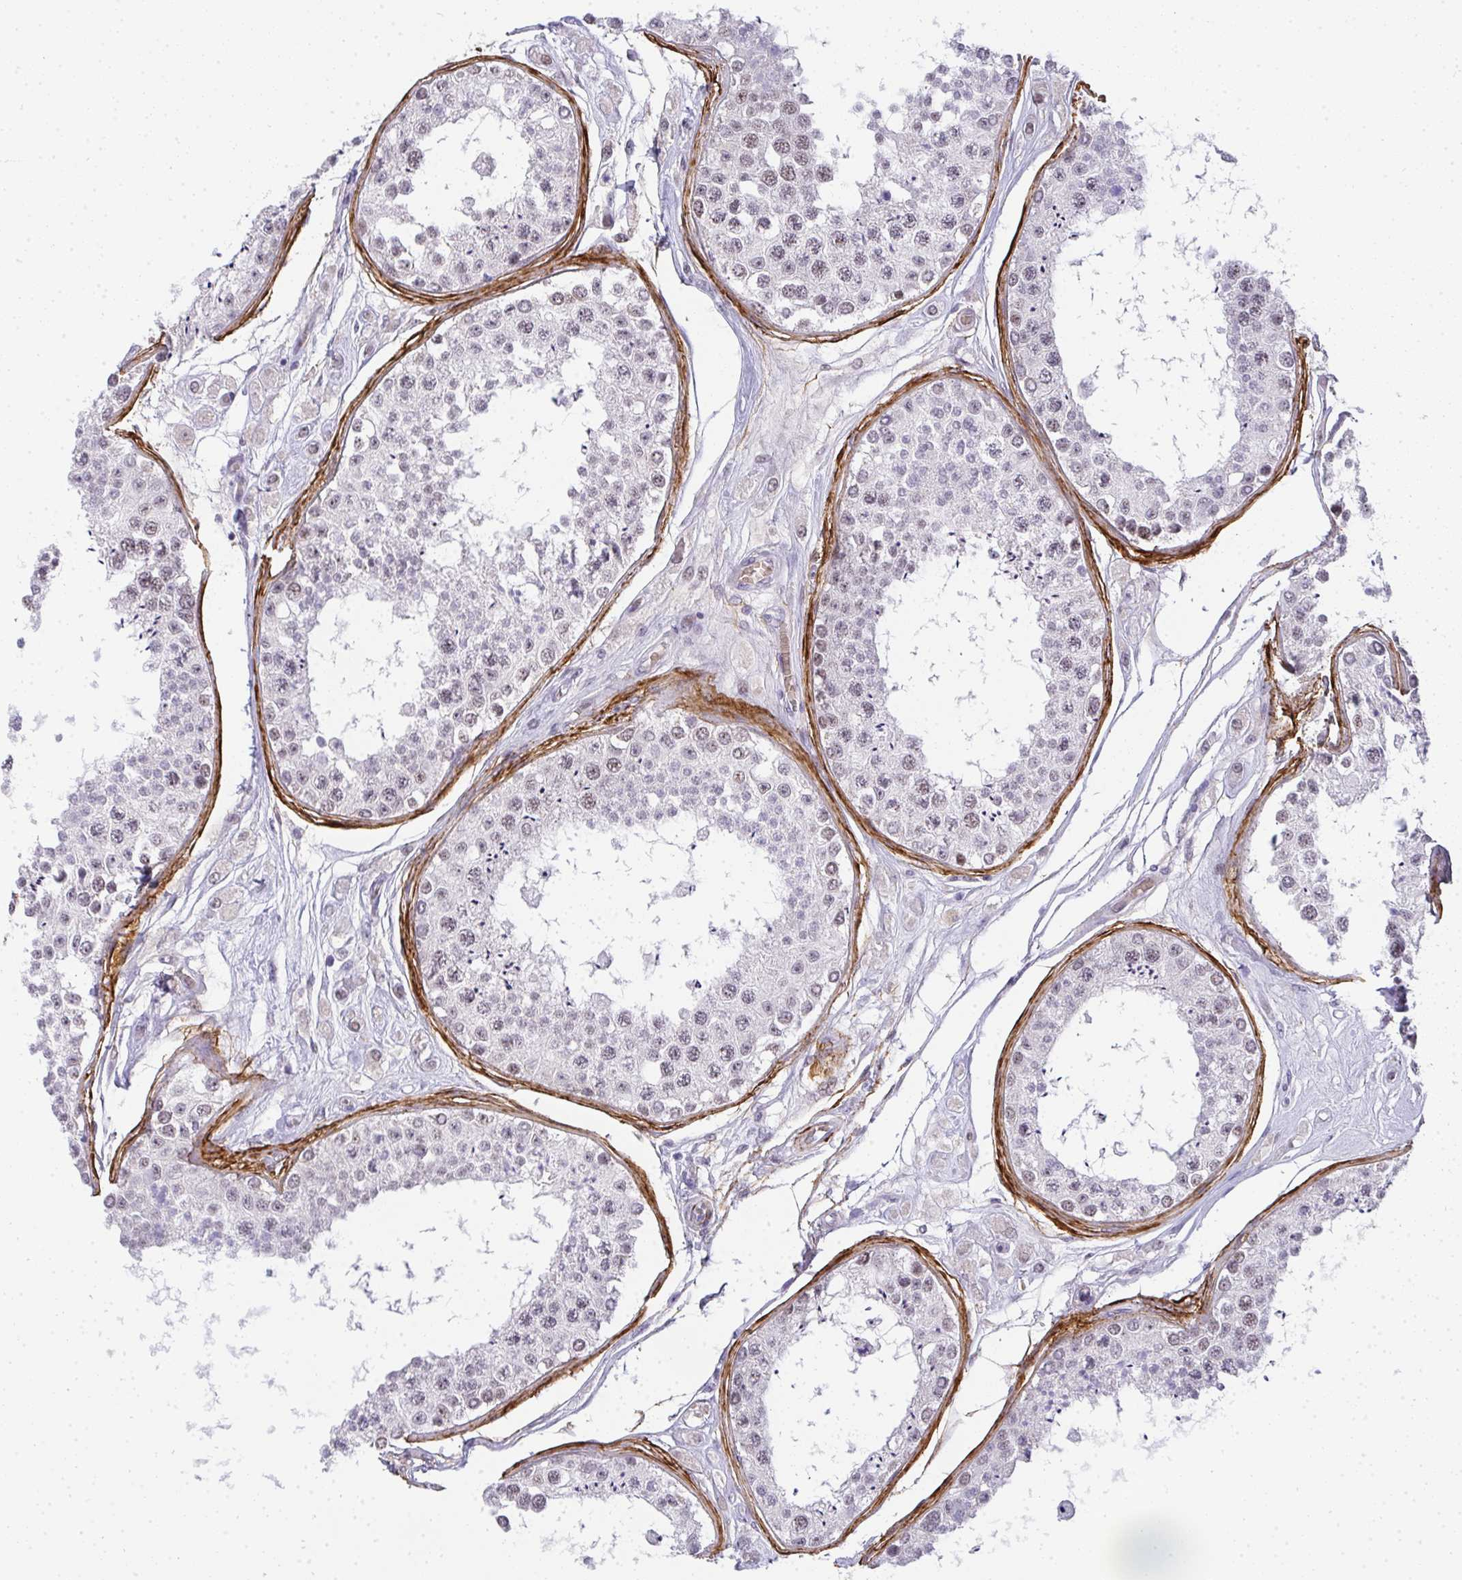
{"staining": {"intensity": "moderate", "quantity": "25%-75%", "location": "nuclear"}, "tissue": "testis", "cell_type": "Cells in seminiferous ducts", "image_type": "normal", "snomed": [{"axis": "morphology", "description": "Normal tissue, NOS"}, {"axis": "topography", "description": "Testis"}], "caption": "Human testis stained for a protein (brown) displays moderate nuclear positive expression in about 25%-75% of cells in seminiferous ducts.", "gene": "TNMD", "patient": {"sex": "male", "age": 25}}